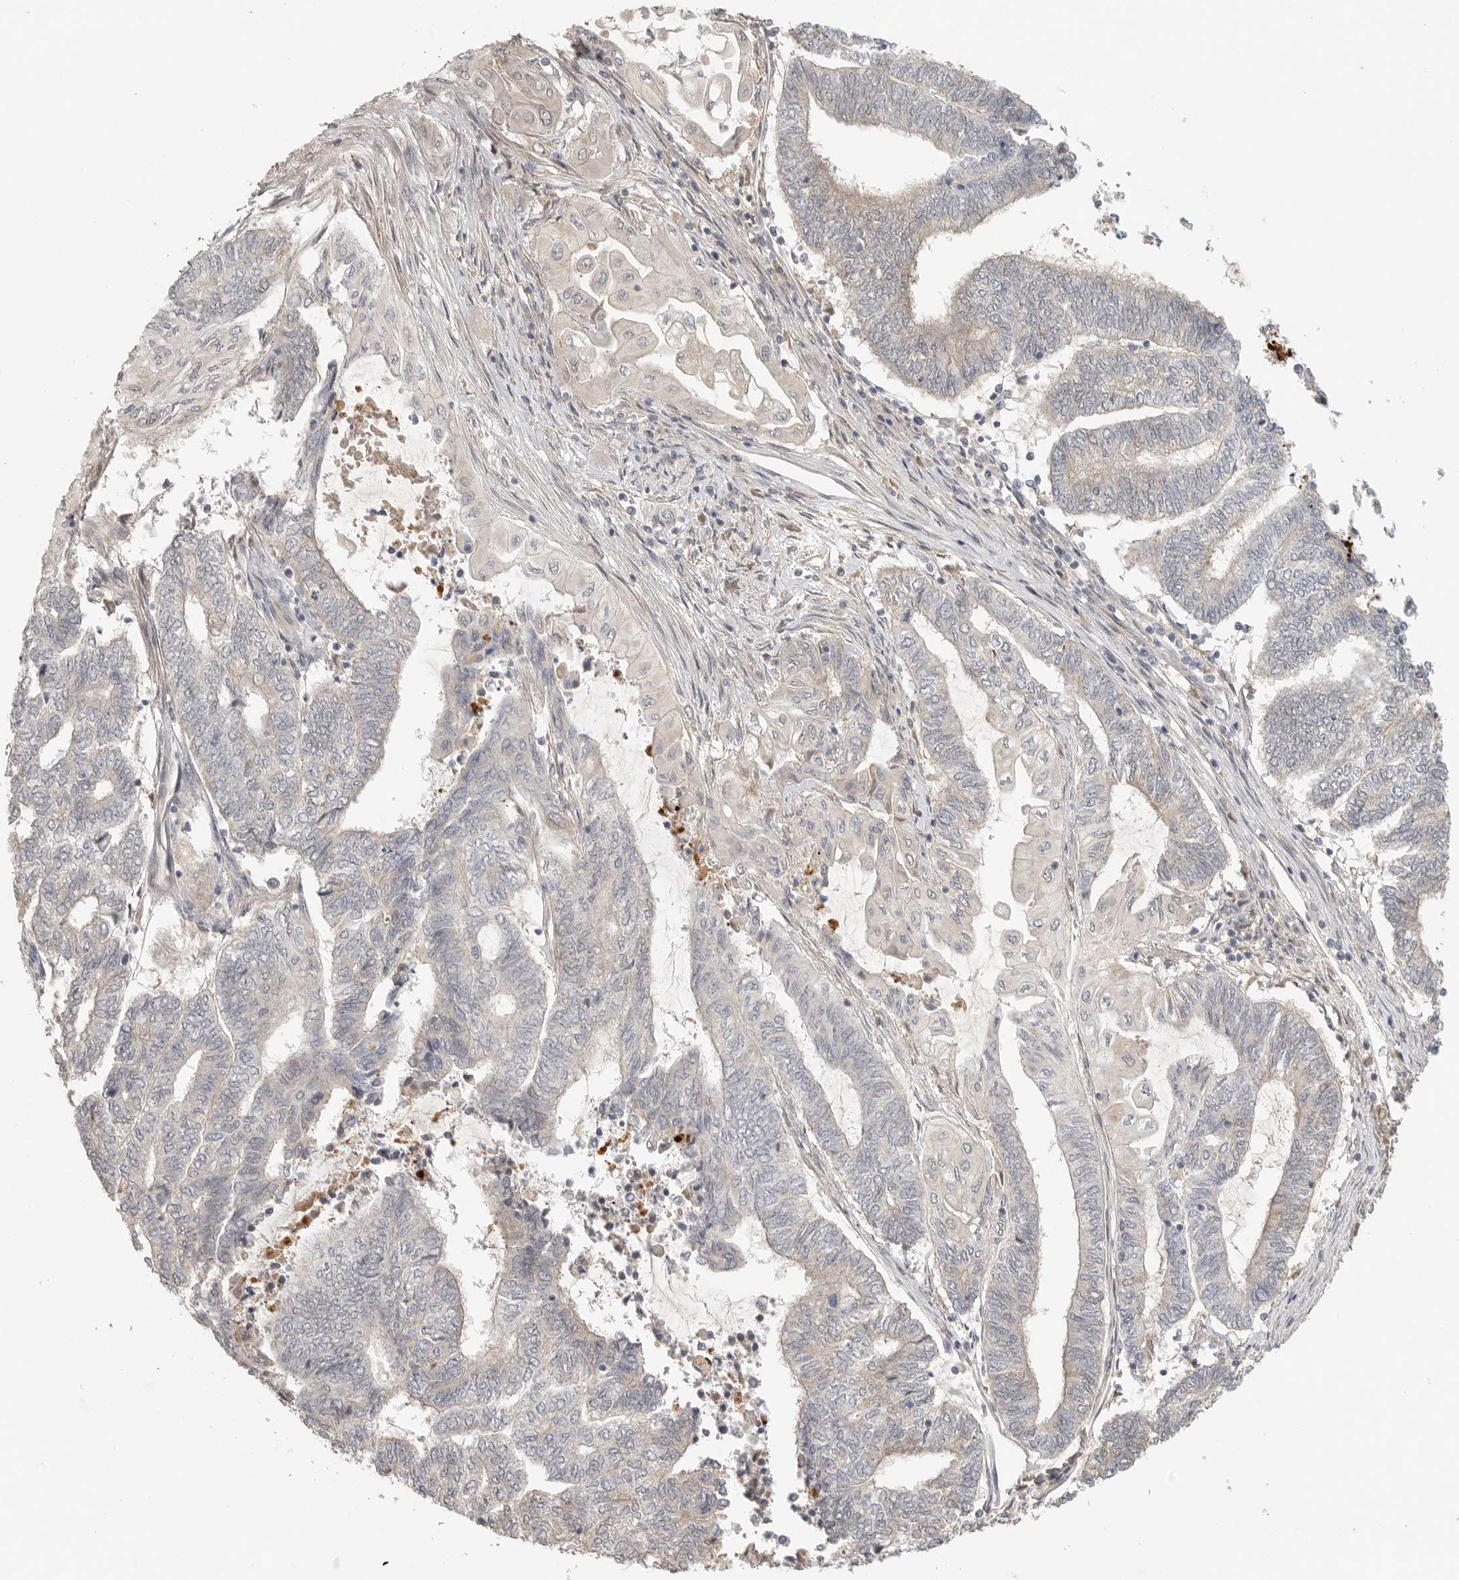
{"staining": {"intensity": "negative", "quantity": "none", "location": "none"}, "tissue": "endometrial cancer", "cell_type": "Tumor cells", "image_type": "cancer", "snomed": [{"axis": "morphology", "description": "Adenocarcinoma, NOS"}, {"axis": "topography", "description": "Uterus"}, {"axis": "topography", "description": "Endometrium"}], "caption": "There is no significant expression in tumor cells of adenocarcinoma (endometrial).", "gene": "HDAC6", "patient": {"sex": "female", "age": 70}}